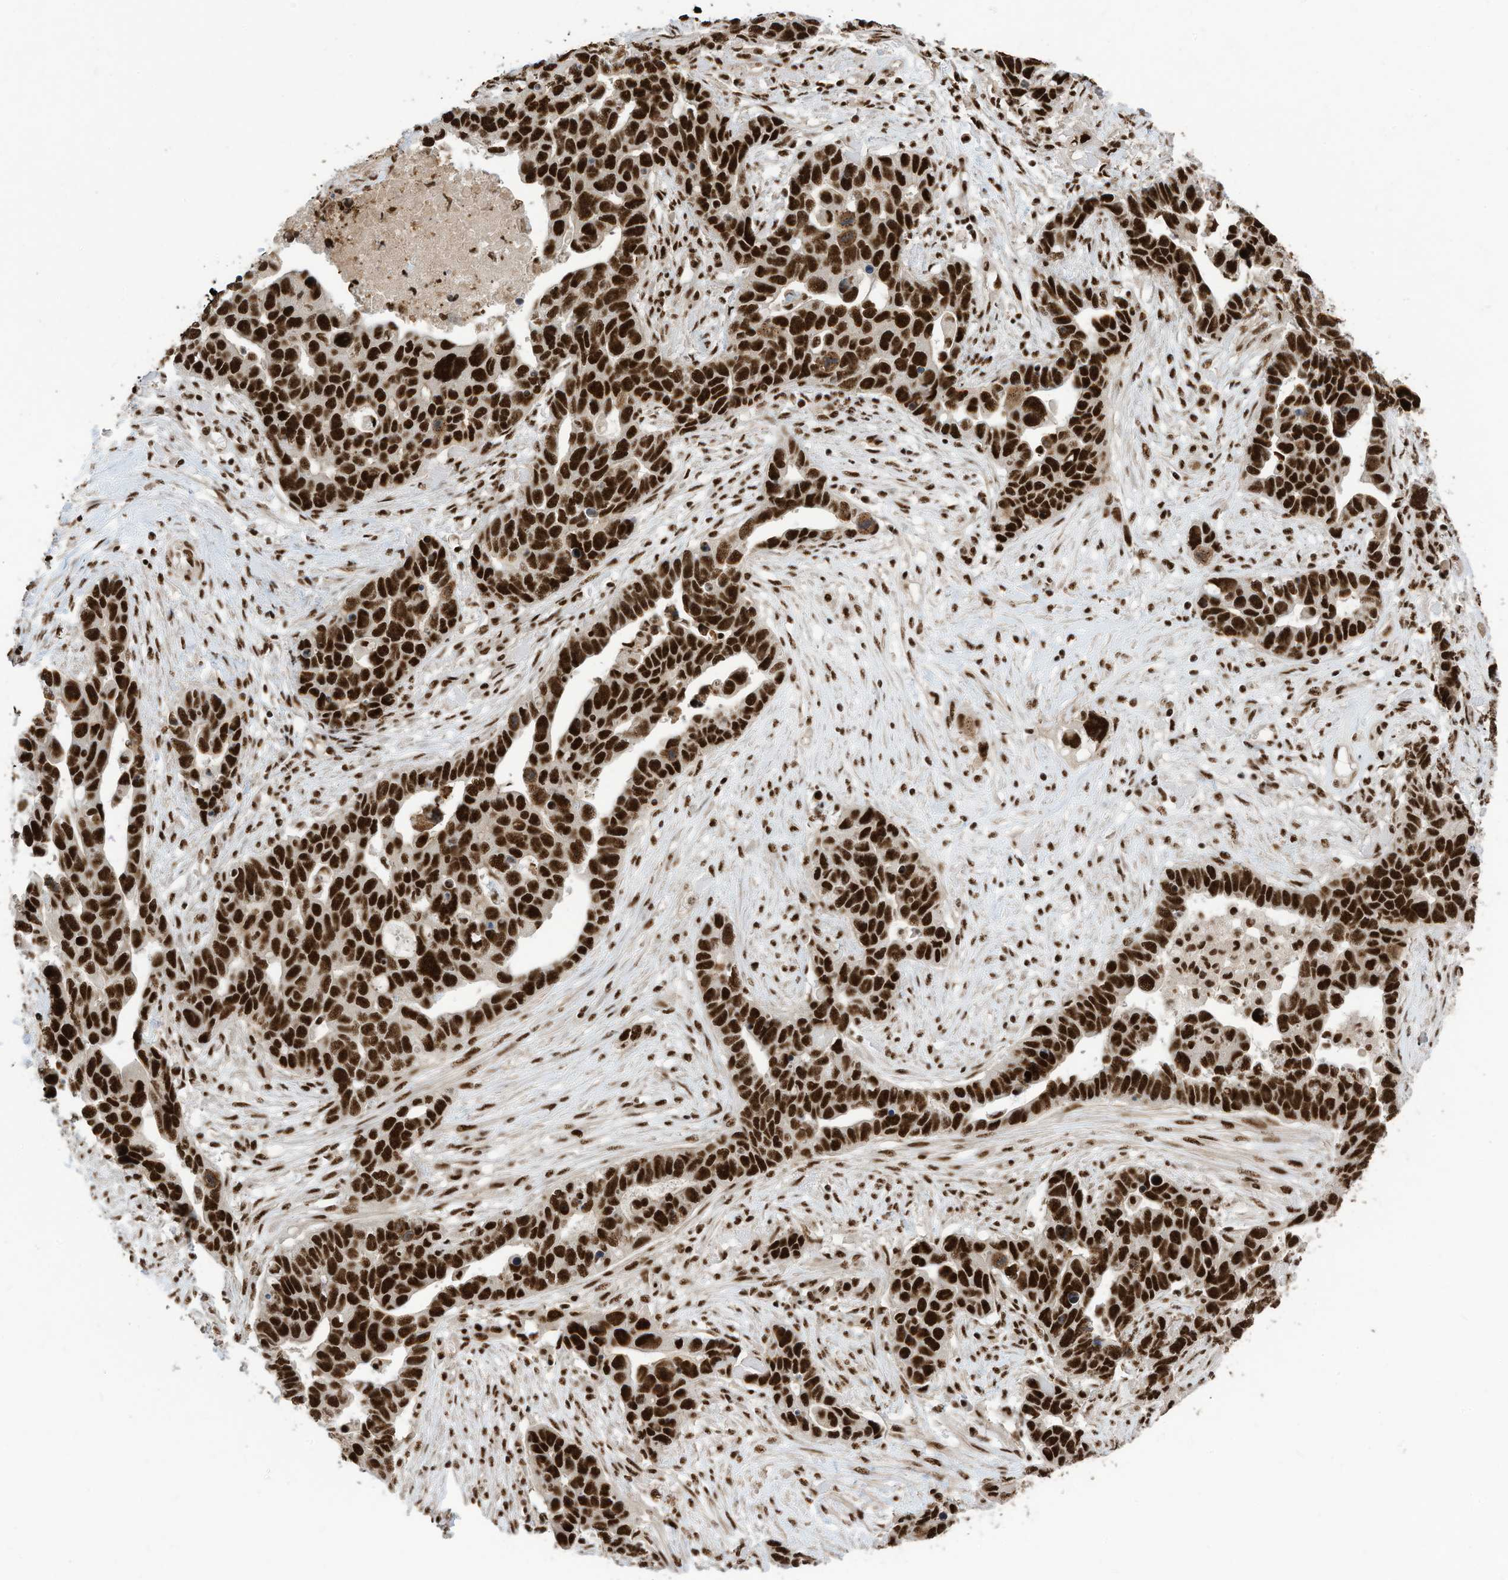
{"staining": {"intensity": "strong", "quantity": ">75%", "location": "nuclear"}, "tissue": "ovarian cancer", "cell_type": "Tumor cells", "image_type": "cancer", "snomed": [{"axis": "morphology", "description": "Cystadenocarcinoma, serous, NOS"}, {"axis": "topography", "description": "Ovary"}], "caption": "Human ovarian cancer (serous cystadenocarcinoma) stained with a brown dye reveals strong nuclear positive staining in about >75% of tumor cells.", "gene": "SF3A3", "patient": {"sex": "female", "age": 54}}